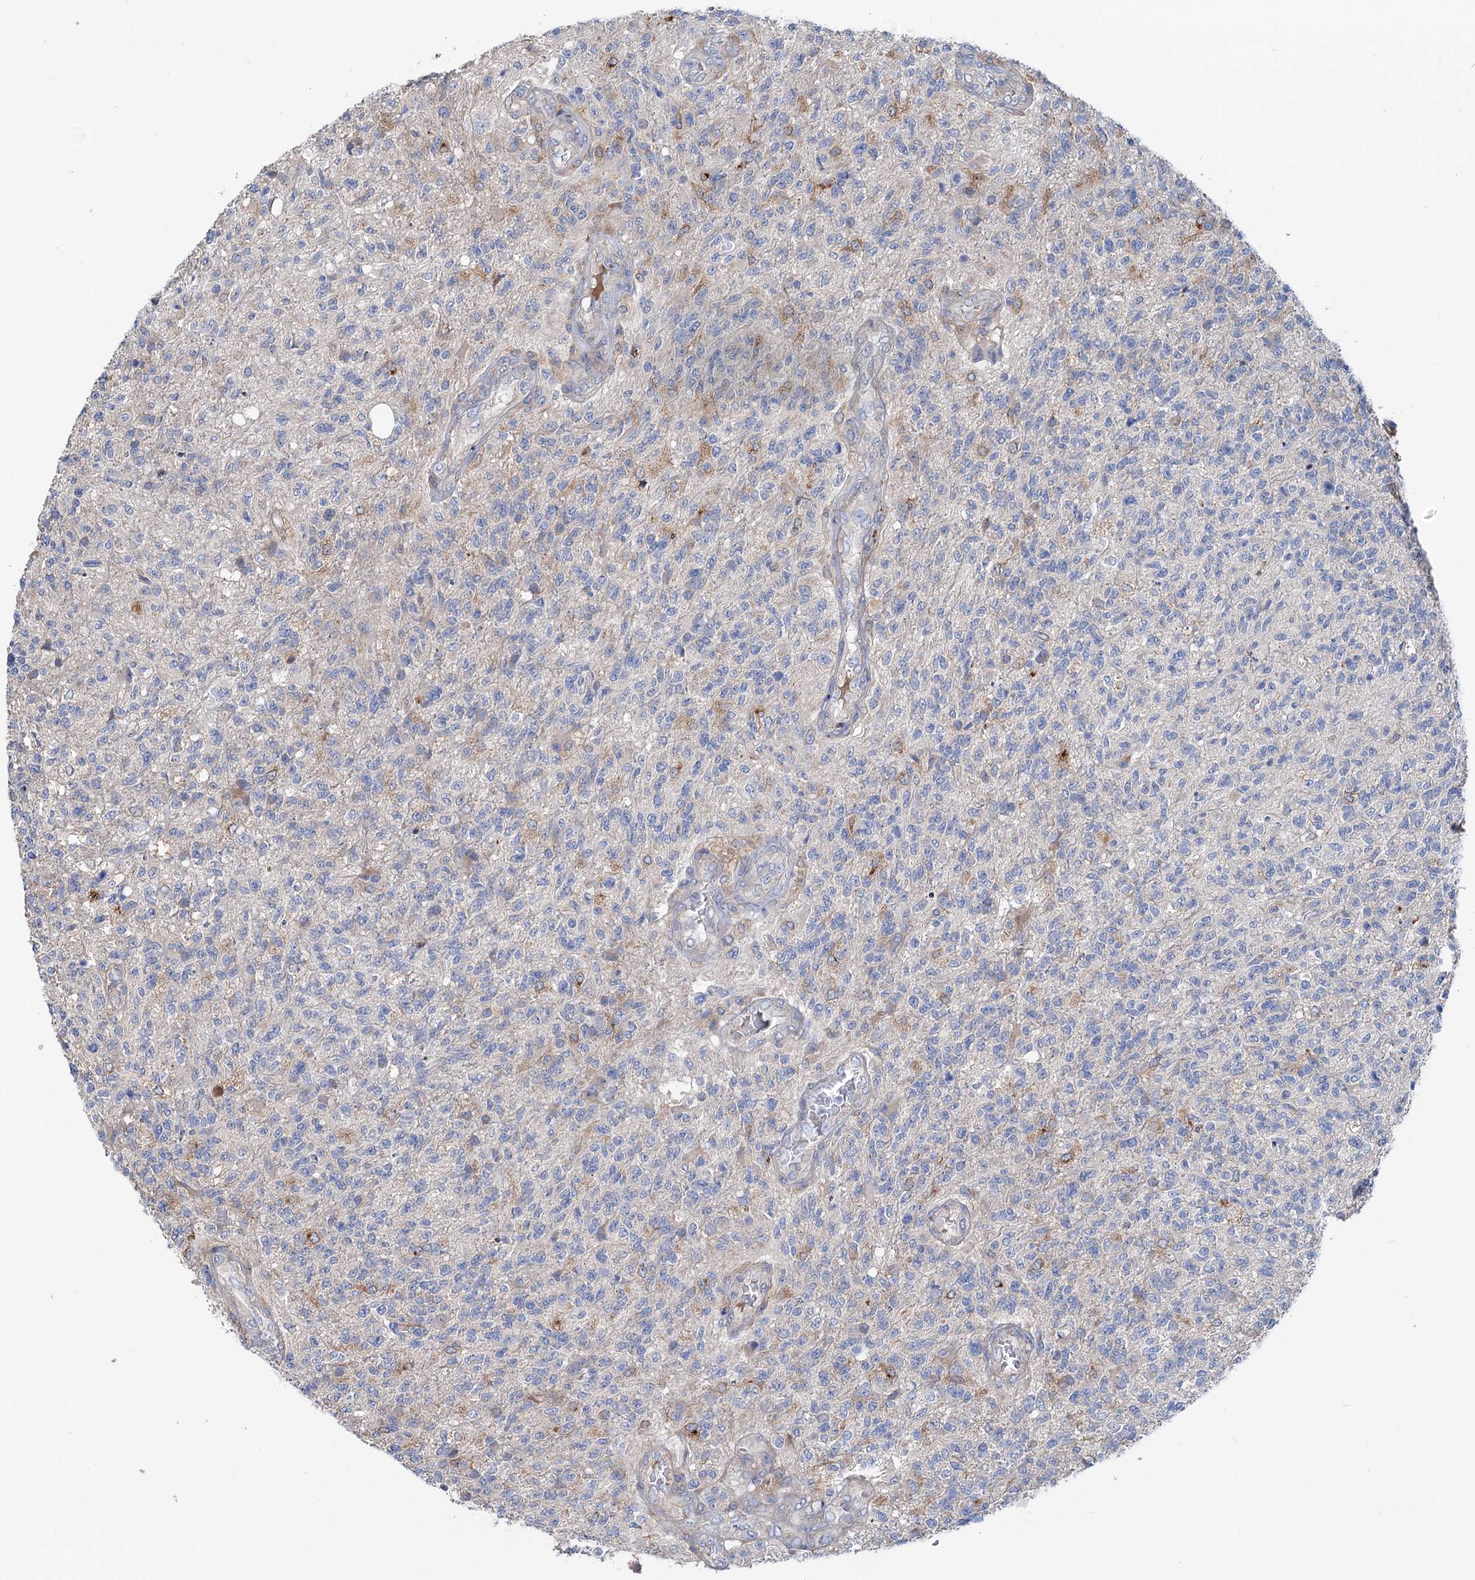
{"staining": {"intensity": "negative", "quantity": "none", "location": "none"}, "tissue": "glioma", "cell_type": "Tumor cells", "image_type": "cancer", "snomed": [{"axis": "morphology", "description": "Glioma, malignant, High grade"}, {"axis": "topography", "description": "Brain"}], "caption": "Tumor cells show no significant protein staining in malignant high-grade glioma. (DAB (3,3'-diaminobenzidine) immunohistochemistry (IHC) with hematoxylin counter stain).", "gene": "RNF111", "patient": {"sex": "male", "age": 56}}